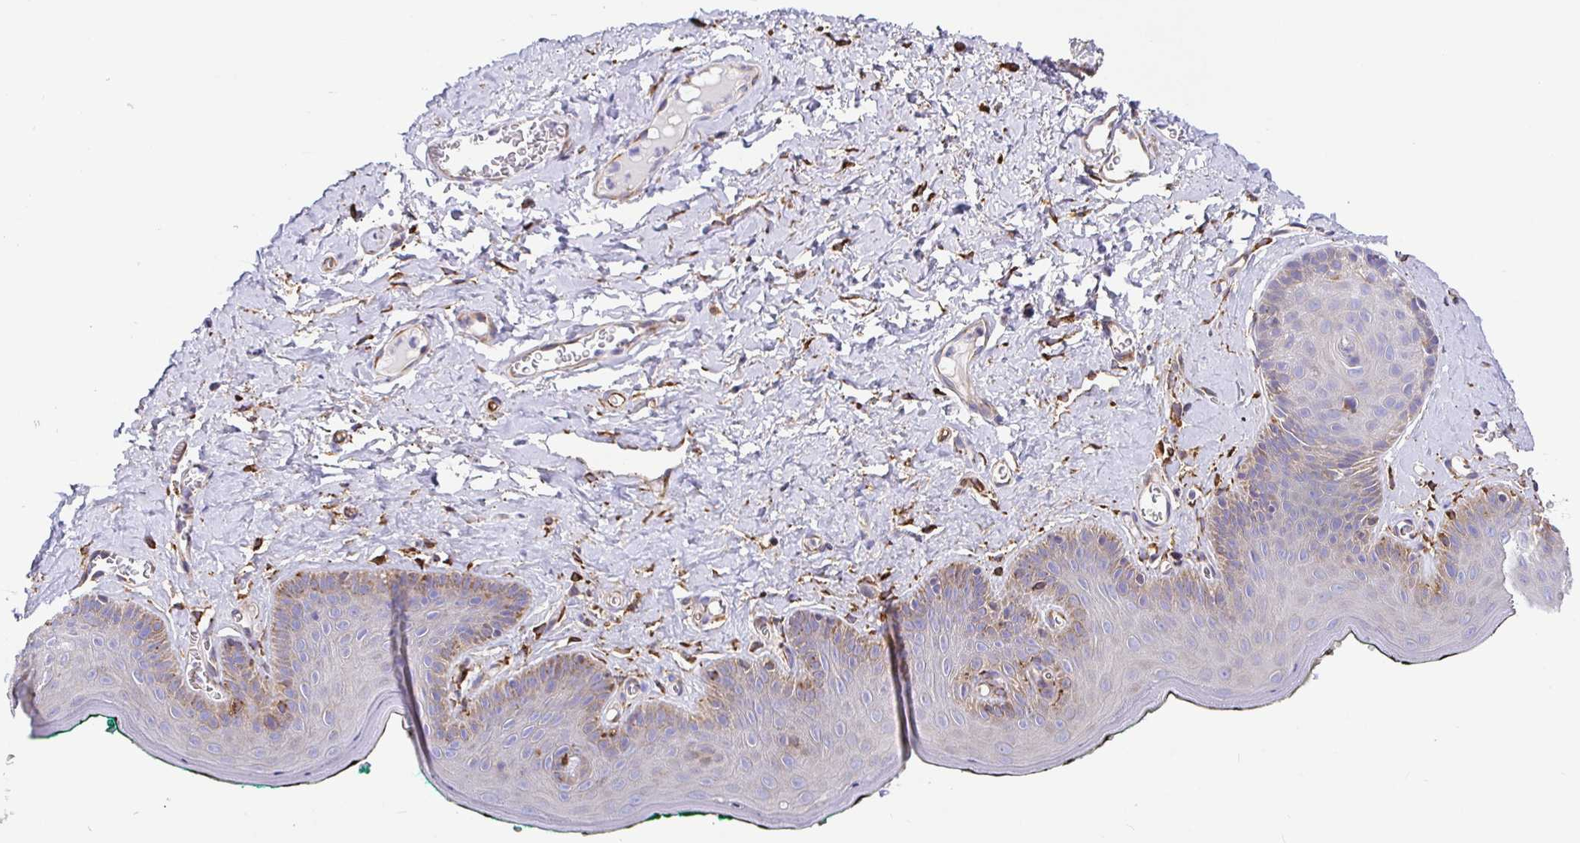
{"staining": {"intensity": "weak", "quantity": "25%-75%", "location": "cytoplasmic/membranous"}, "tissue": "skin", "cell_type": "Epidermal cells", "image_type": "normal", "snomed": [{"axis": "morphology", "description": "Normal tissue, NOS"}, {"axis": "topography", "description": "Vulva"}, {"axis": "topography", "description": "Peripheral nerve tissue"}], "caption": "Protein staining reveals weak cytoplasmic/membranous expression in about 25%-75% of epidermal cells in unremarkable skin.", "gene": "MAOA", "patient": {"sex": "female", "age": 66}}